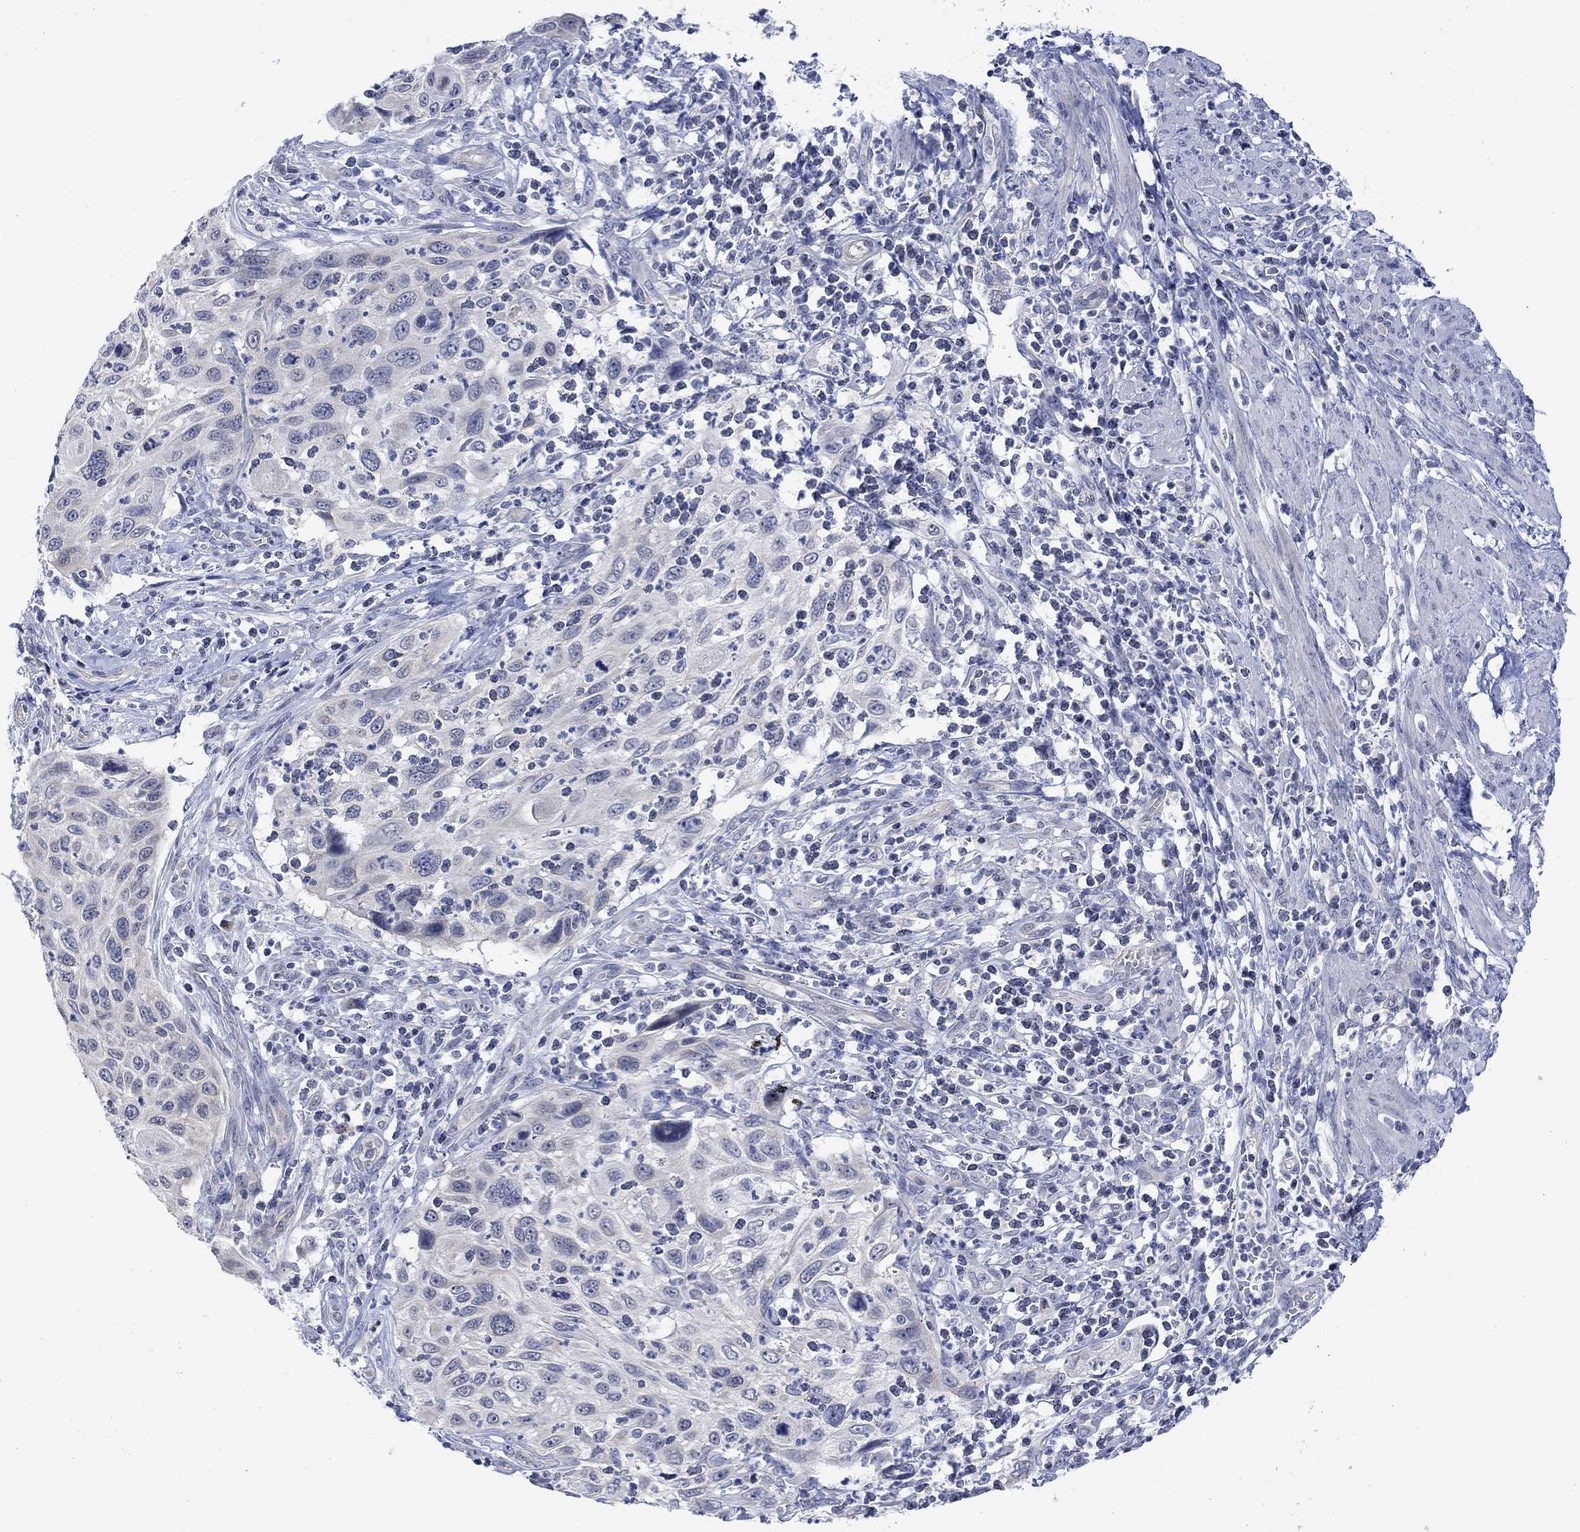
{"staining": {"intensity": "negative", "quantity": "none", "location": "none"}, "tissue": "cervical cancer", "cell_type": "Tumor cells", "image_type": "cancer", "snomed": [{"axis": "morphology", "description": "Squamous cell carcinoma, NOS"}, {"axis": "topography", "description": "Cervix"}], "caption": "An IHC micrograph of cervical squamous cell carcinoma is shown. There is no staining in tumor cells of cervical squamous cell carcinoma.", "gene": "DCX", "patient": {"sex": "female", "age": 70}}